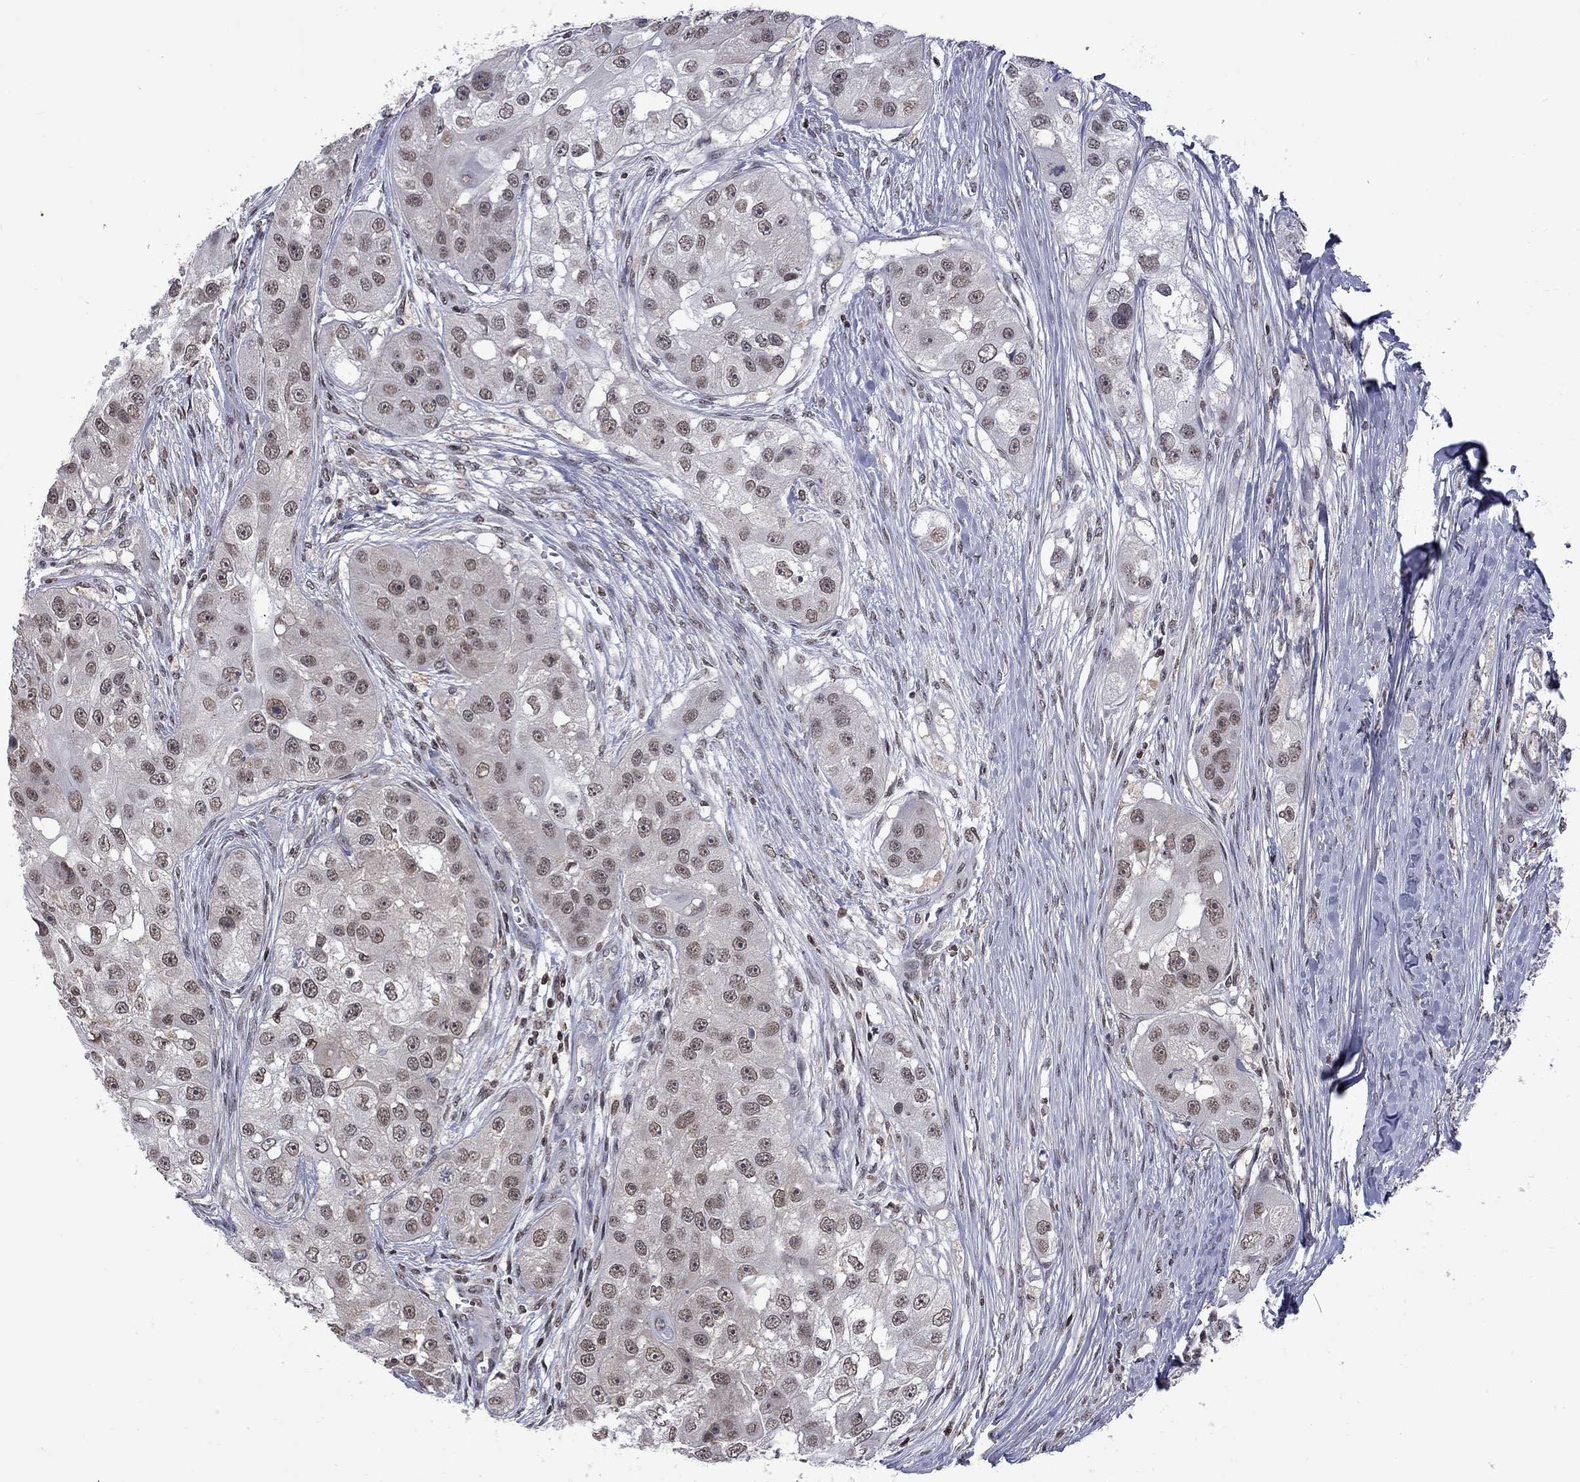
{"staining": {"intensity": "weak", "quantity": "<25%", "location": "nuclear"}, "tissue": "head and neck cancer", "cell_type": "Tumor cells", "image_type": "cancer", "snomed": [{"axis": "morphology", "description": "Normal tissue, NOS"}, {"axis": "morphology", "description": "Squamous cell carcinoma, NOS"}, {"axis": "topography", "description": "Skeletal muscle"}, {"axis": "topography", "description": "Head-Neck"}], "caption": "High power microscopy photomicrograph of an immunohistochemistry (IHC) histopathology image of head and neck cancer, revealing no significant staining in tumor cells.", "gene": "RFWD3", "patient": {"sex": "male", "age": 51}}